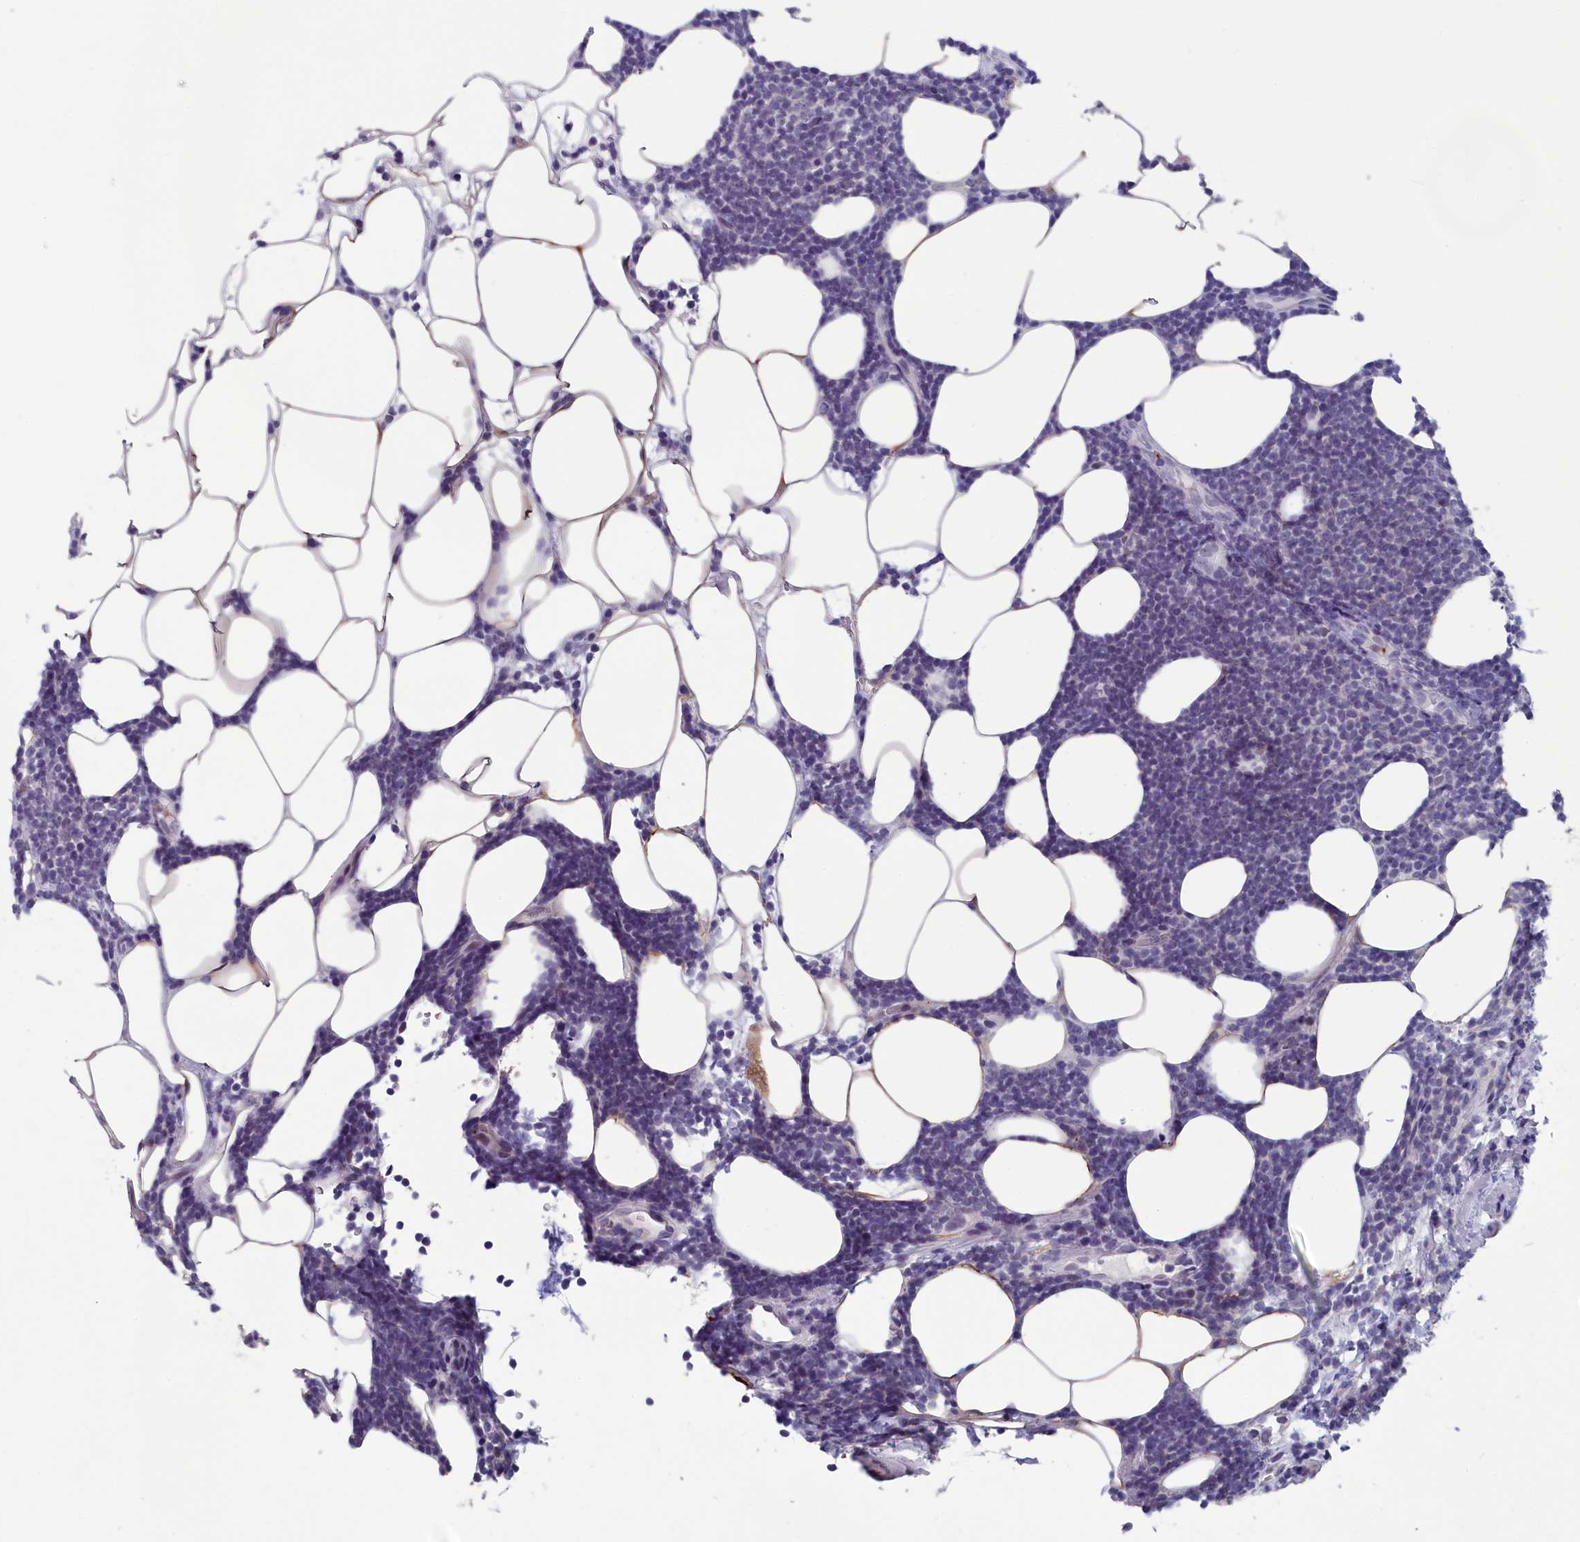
{"staining": {"intensity": "weak", "quantity": "<25%", "location": "cytoplasmic/membranous"}, "tissue": "lymphoma", "cell_type": "Tumor cells", "image_type": "cancer", "snomed": [{"axis": "morphology", "description": "Malignant lymphoma, non-Hodgkin's type, Low grade"}, {"axis": "topography", "description": "Lymph node"}], "caption": "This image is of lymphoma stained with immunohistochemistry (IHC) to label a protein in brown with the nuclei are counter-stained blue. There is no expression in tumor cells.", "gene": "AIFM2", "patient": {"sex": "male", "age": 66}}